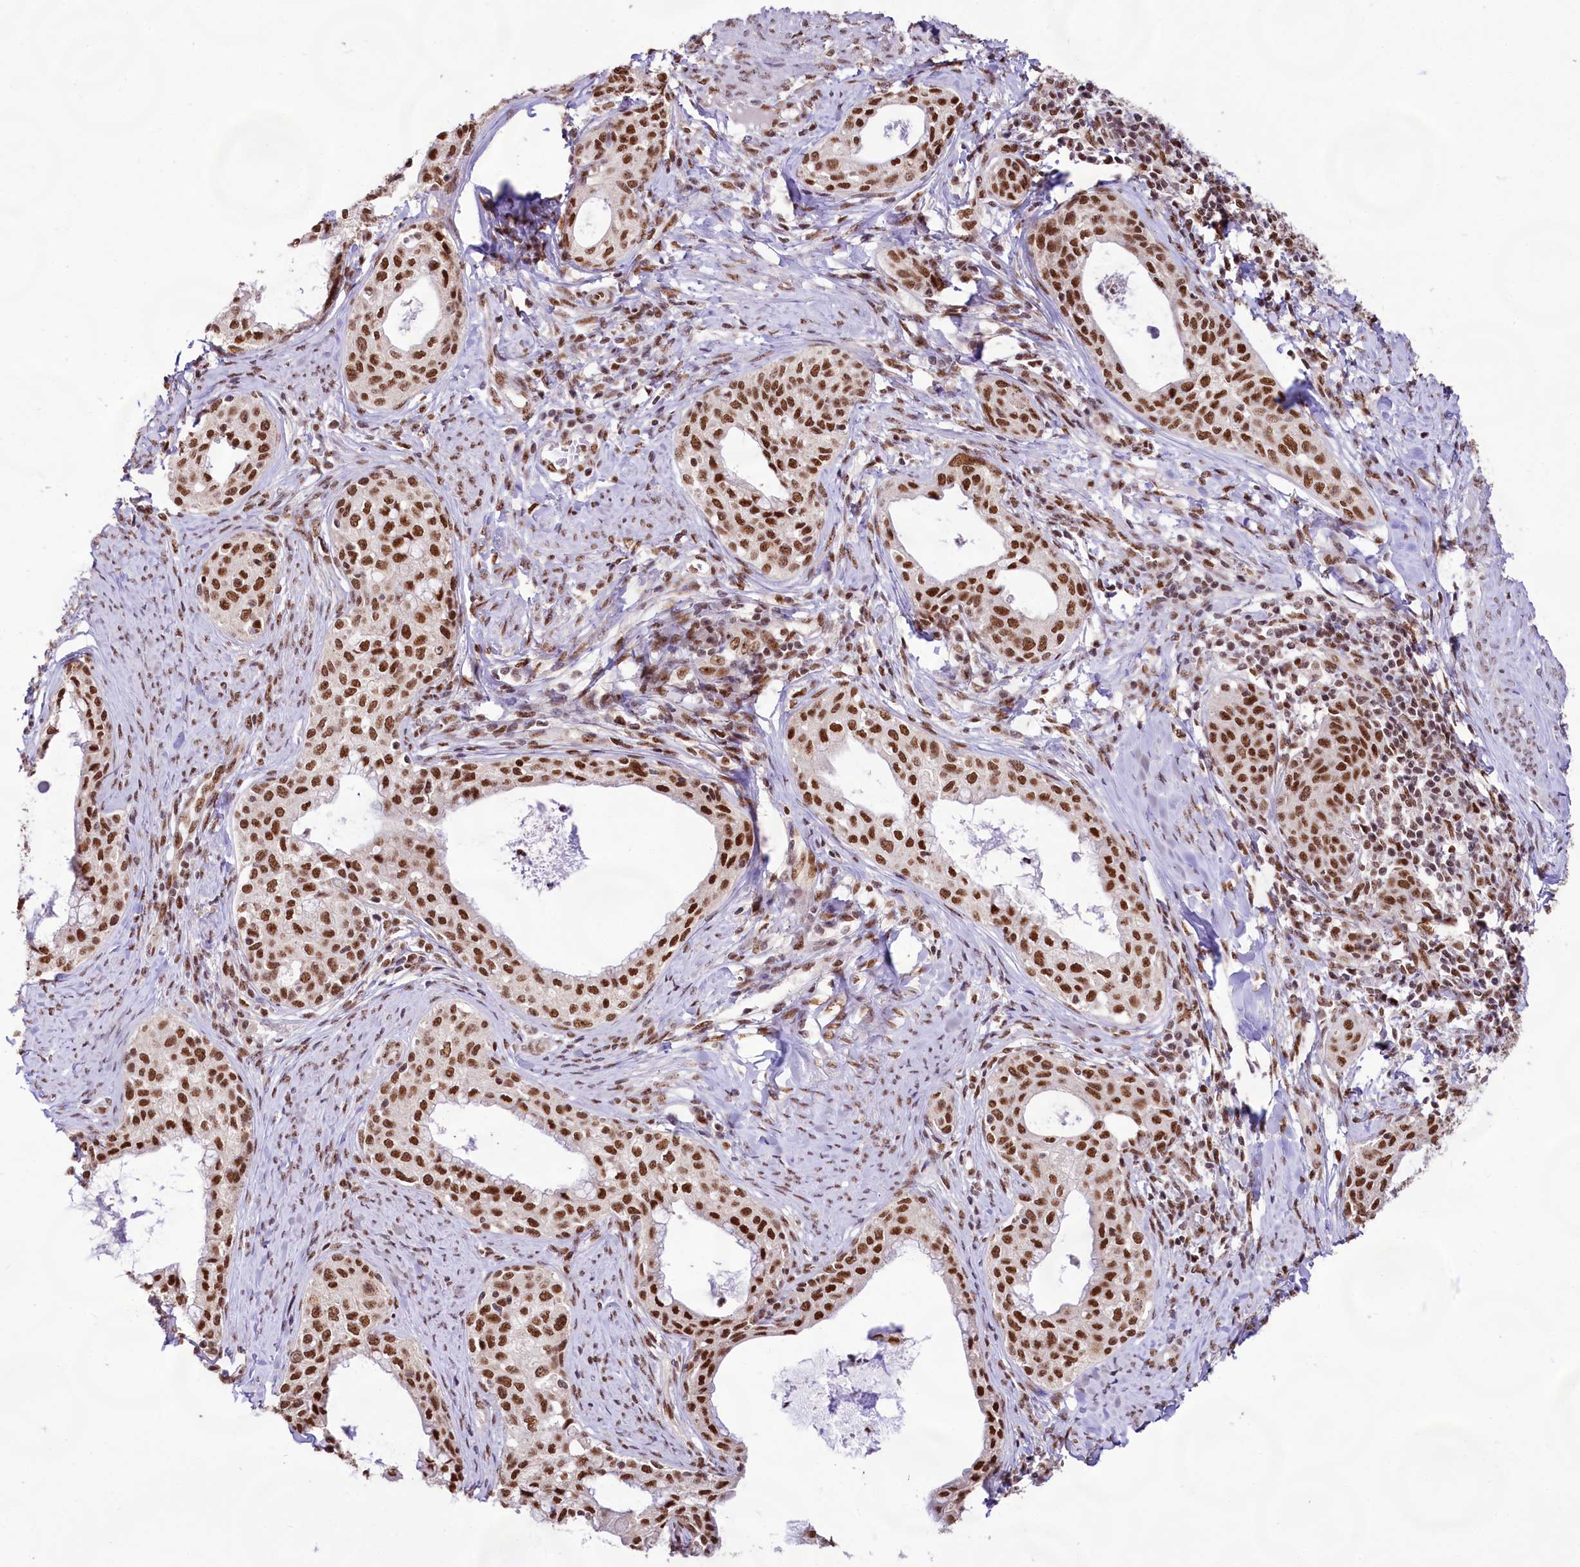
{"staining": {"intensity": "strong", "quantity": ">75%", "location": "nuclear"}, "tissue": "cervical cancer", "cell_type": "Tumor cells", "image_type": "cancer", "snomed": [{"axis": "morphology", "description": "Squamous cell carcinoma, NOS"}, {"axis": "morphology", "description": "Adenocarcinoma, NOS"}, {"axis": "topography", "description": "Cervix"}], "caption": "DAB immunohistochemical staining of human cervical cancer shows strong nuclear protein positivity in about >75% of tumor cells. The staining is performed using DAB brown chromogen to label protein expression. The nuclei are counter-stained blue using hematoxylin.", "gene": "HIRA", "patient": {"sex": "female", "age": 52}}